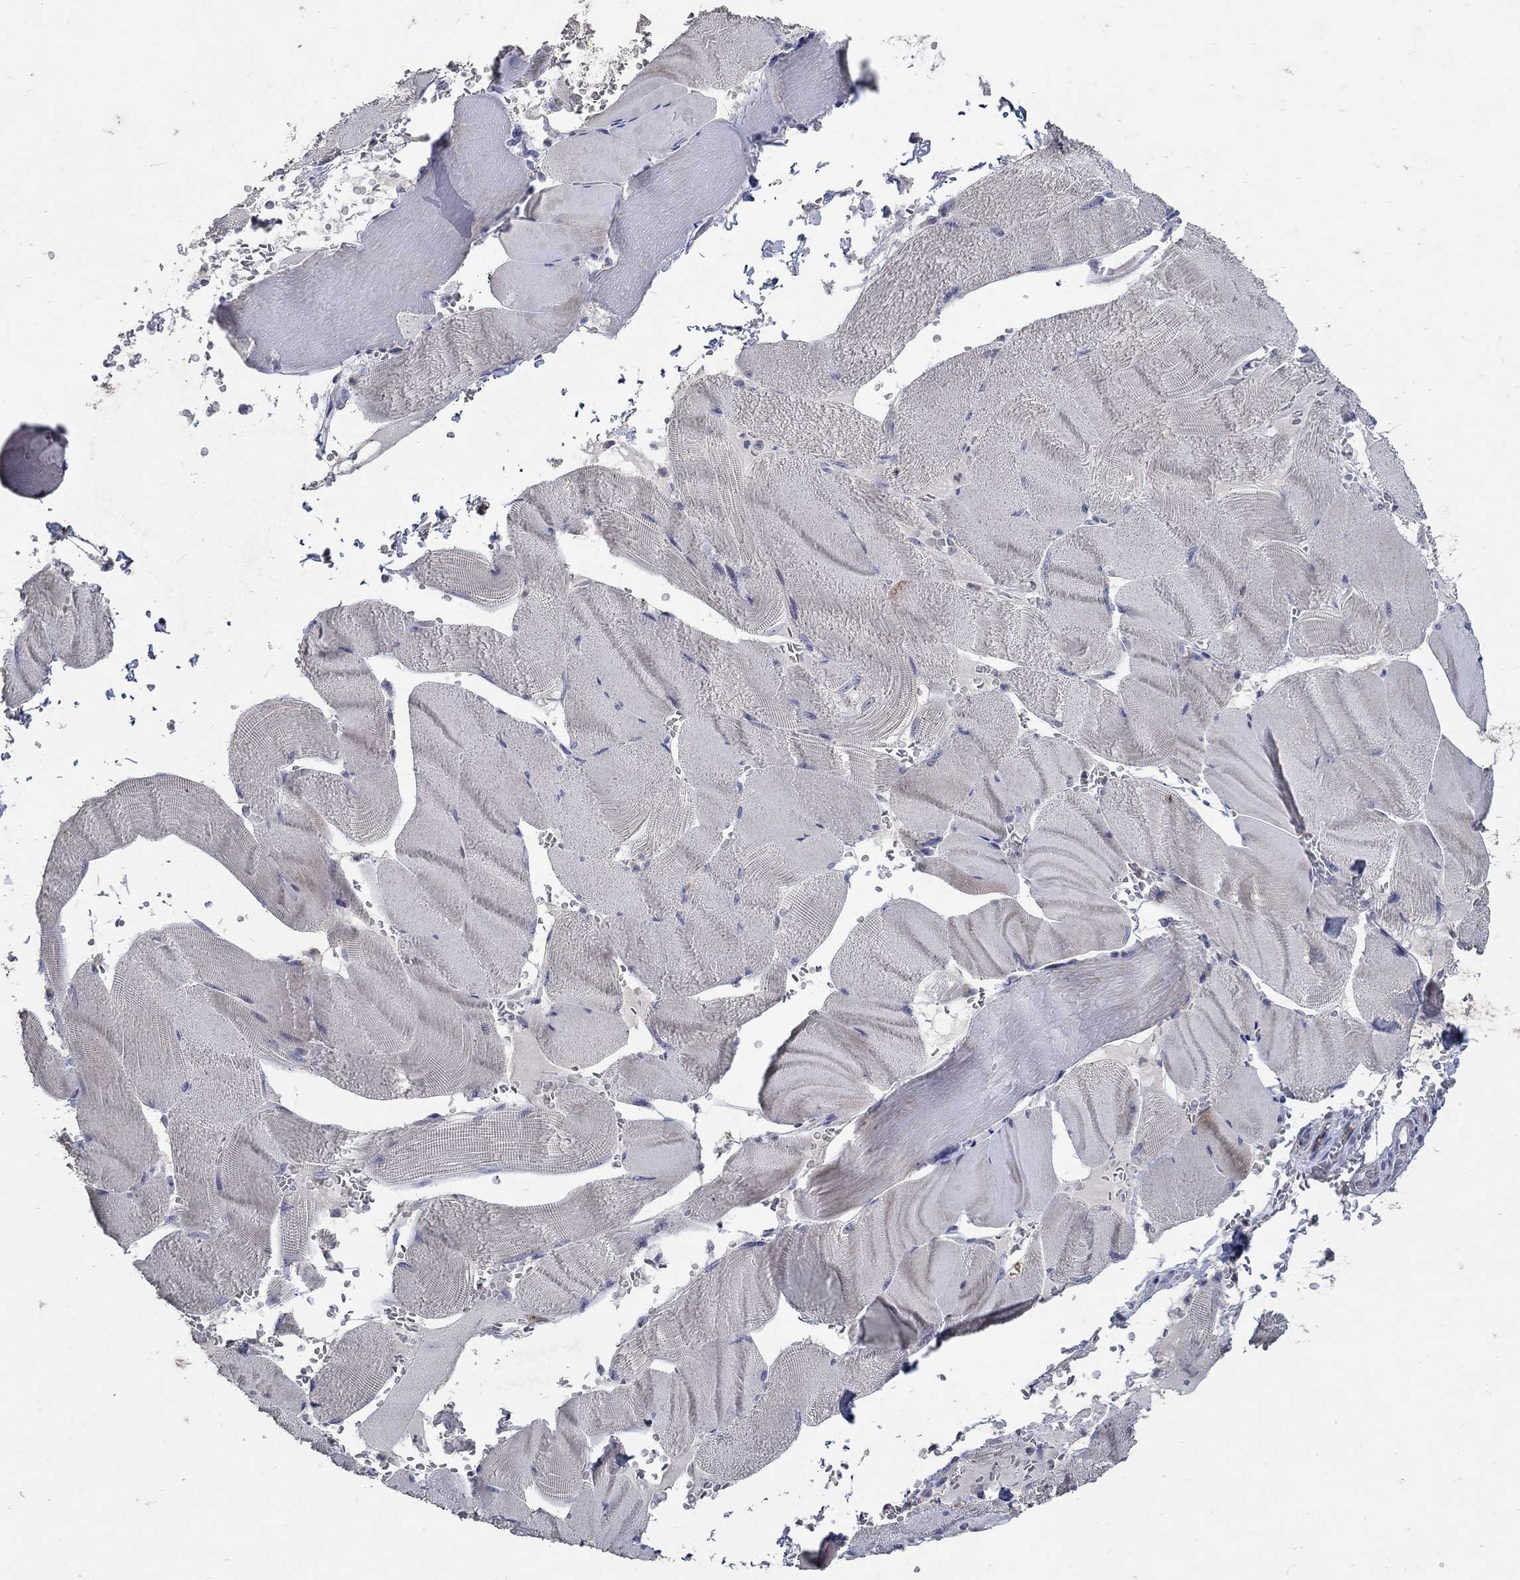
{"staining": {"intensity": "negative", "quantity": "none", "location": "none"}, "tissue": "skeletal muscle", "cell_type": "Myocytes", "image_type": "normal", "snomed": [{"axis": "morphology", "description": "Normal tissue, NOS"}, {"axis": "topography", "description": "Skeletal muscle"}], "caption": "Histopathology image shows no significant protein expression in myocytes of benign skeletal muscle. (Stains: DAB (3,3'-diaminobenzidine) immunohistochemistry (IHC) with hematoxylin counter stain, Microscopy: brightfield microscopy at high magnification).", "gene": "HMX2", "patient": {"sex": "male", "age": 56}}